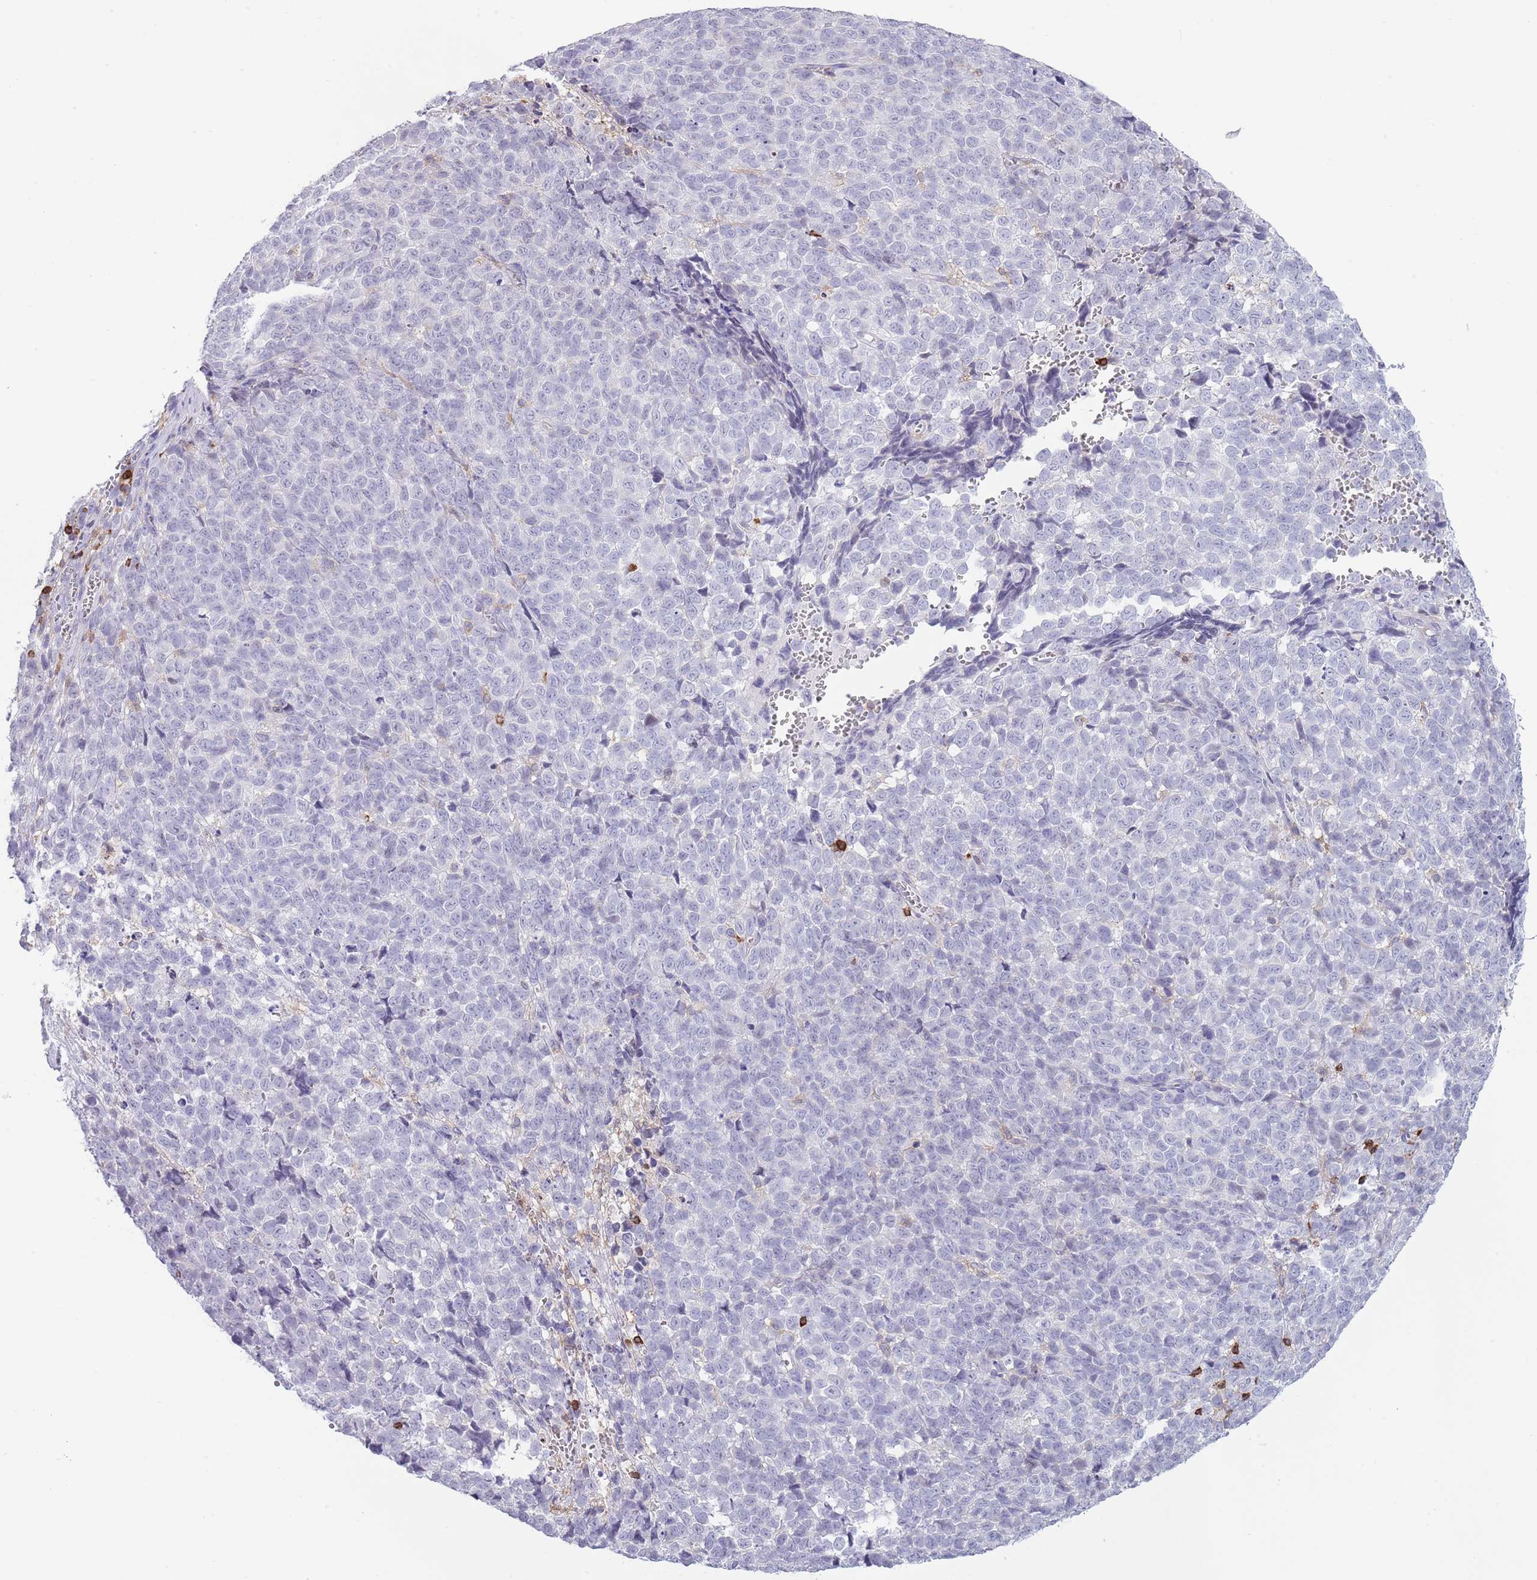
{"staining": {"intensity": "negative", "quantity": "none", "location": "none"}, "tissue": "melanoma", "cell_type": "Tumor cells", "image_type": "cancer", "snomed": [{"axis": "morphology", "description": "Malignant melanoma, NOS"}, {"axis": "topography", "description": "Nose, NOS"}], "caption": "Human melanoma stained for a protein using immunohistochemistry (IHC) displays no positivity in tumor cells.", "gene": "LPXN", "patient": {"sex": "female", "age": 48}}